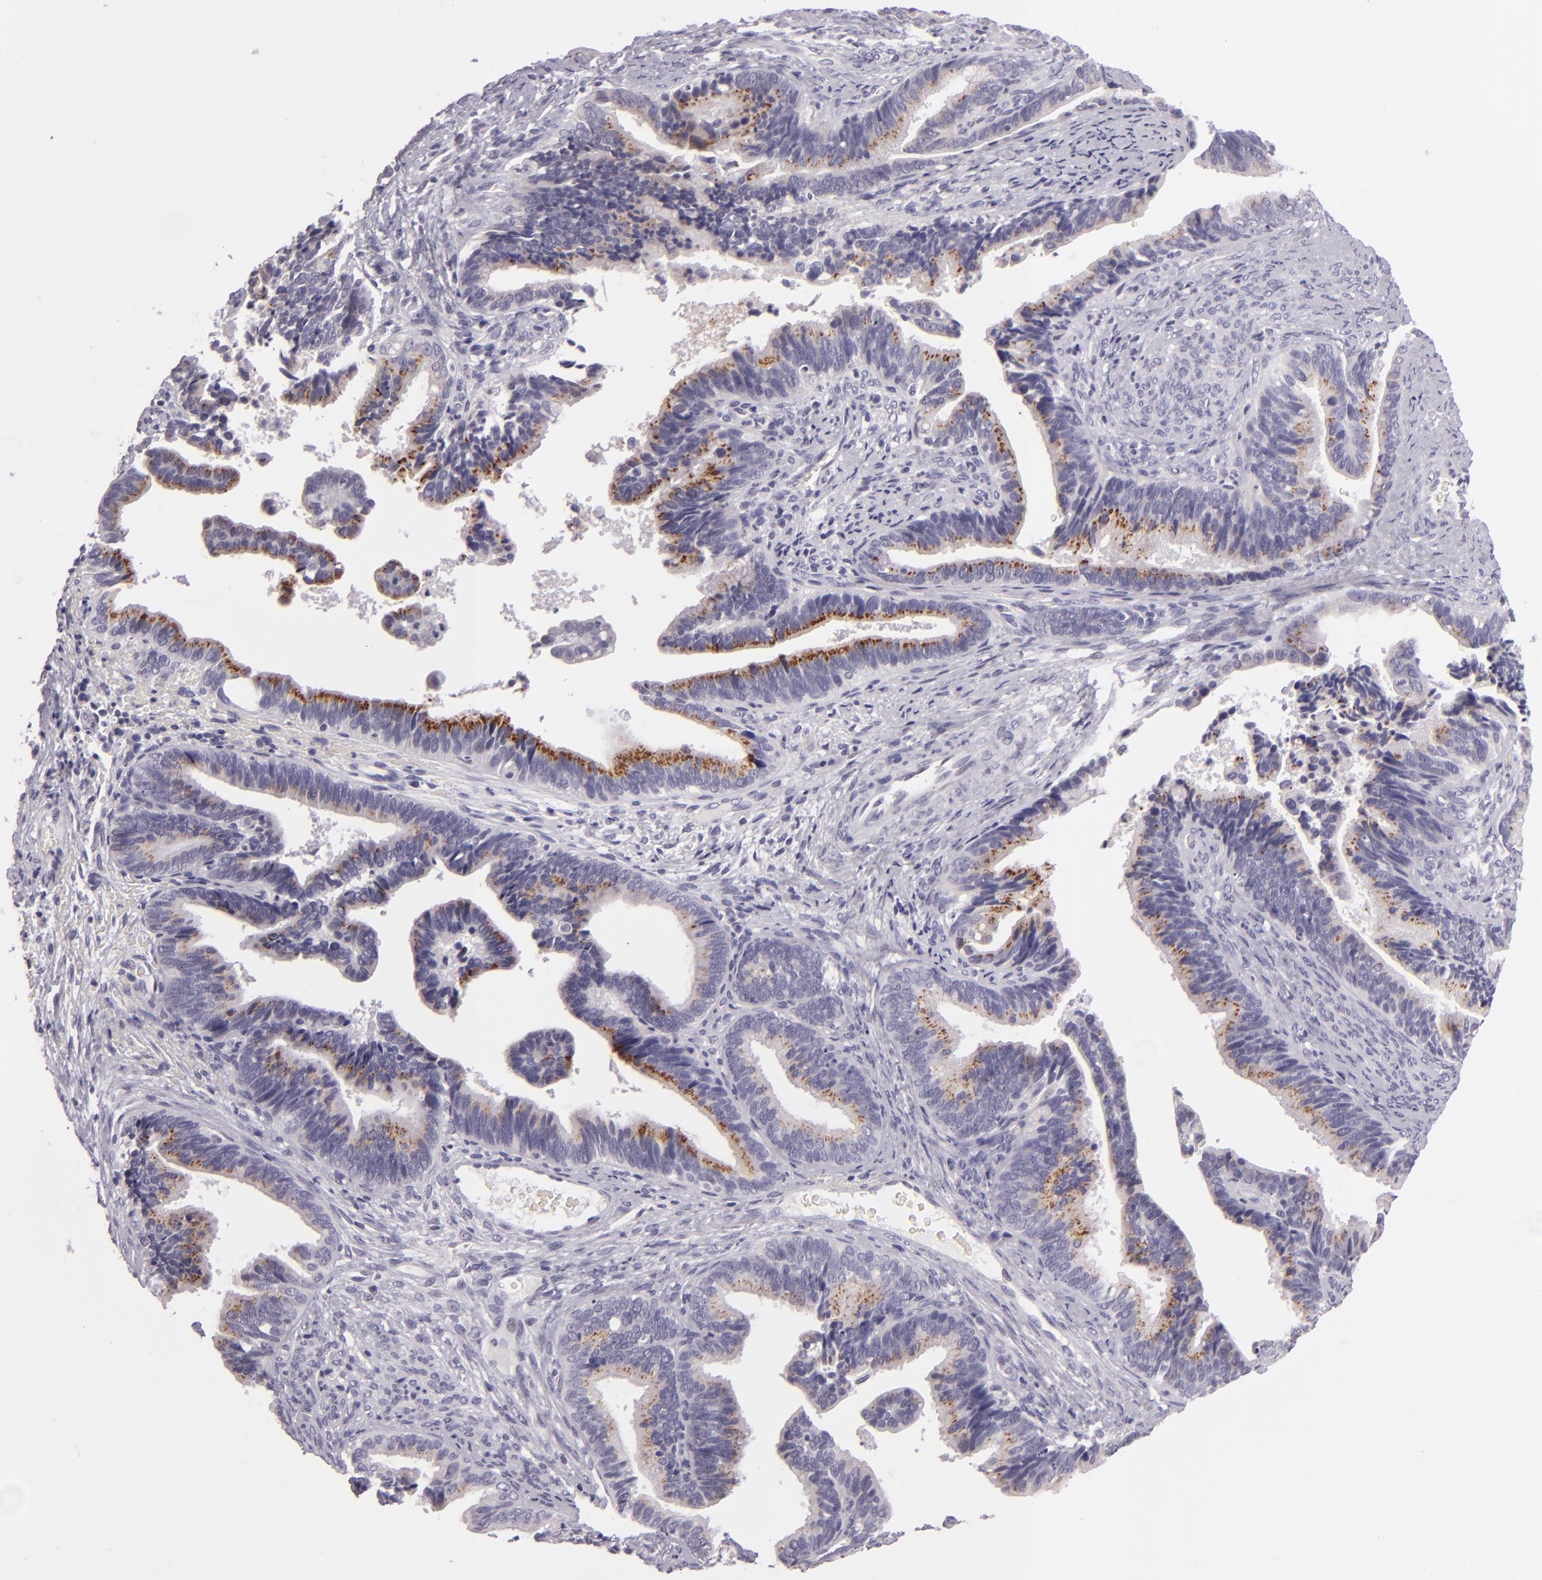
{"staining": {"intensity": "moderate", "quantity": "<25%", "location": "cytoplasmic/membranous"}, "tissue": "cervical cancer", "cell_type": "Tumor cells", "image_type": "cancer", "snomed": [{"axis": "morphology", "description": "Adenocarcinoma, NOS"}, {"axis": "topography", "description": "Cervix"}], "caption": "Protein analysis of cervical cancer tissue displays moderate cytoplasmic/membranous positivity in approximately <25% of tumor cells.", "gene": "EGFL6", "patient": {"sex": "female", "age": 47}}